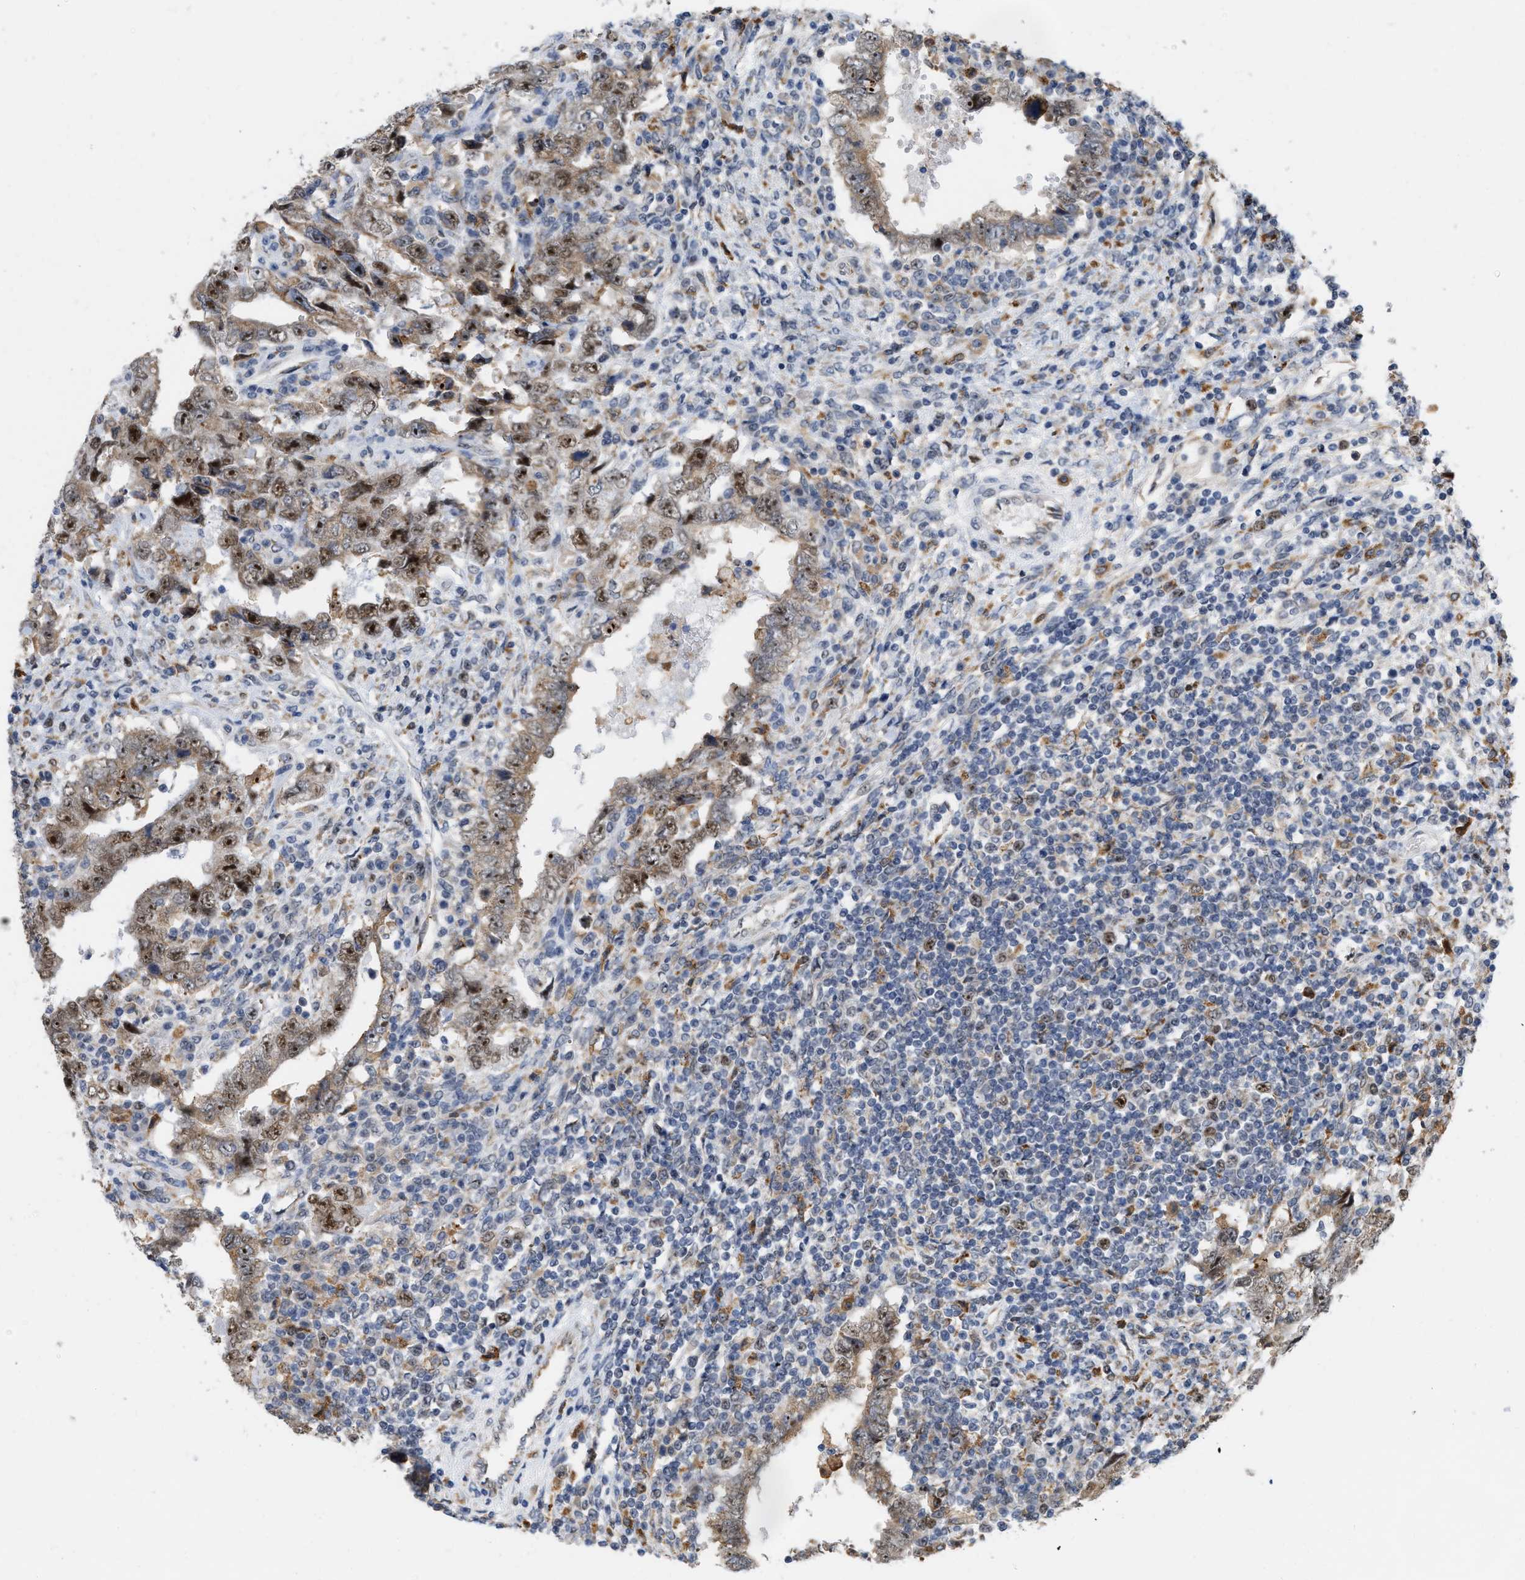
{"staining": {"intensity": "moderate", "quantity": ">75%", "location": "cytoplasmic/membranous,nuclear"}, "tissue": "testis cancer", "cell_type": "Tumor cells", "image_type": "cancer", "snomed": [{"axis": "morphology", "description": "Carcinoma, Embryonal, NOS"}, {"axis": "topography", "description": "Testis"}], "caption": "An immunohistochemistry (IHC) photomicrograph of neoplastic tissue is shown. Protein staining in brown highlights moderate cytoplasmic/membranous and nuclear positivity in testis cancer within tumor cells.", "gene": "ELAC2", "patient": {"sex": "male", "age": 26}}